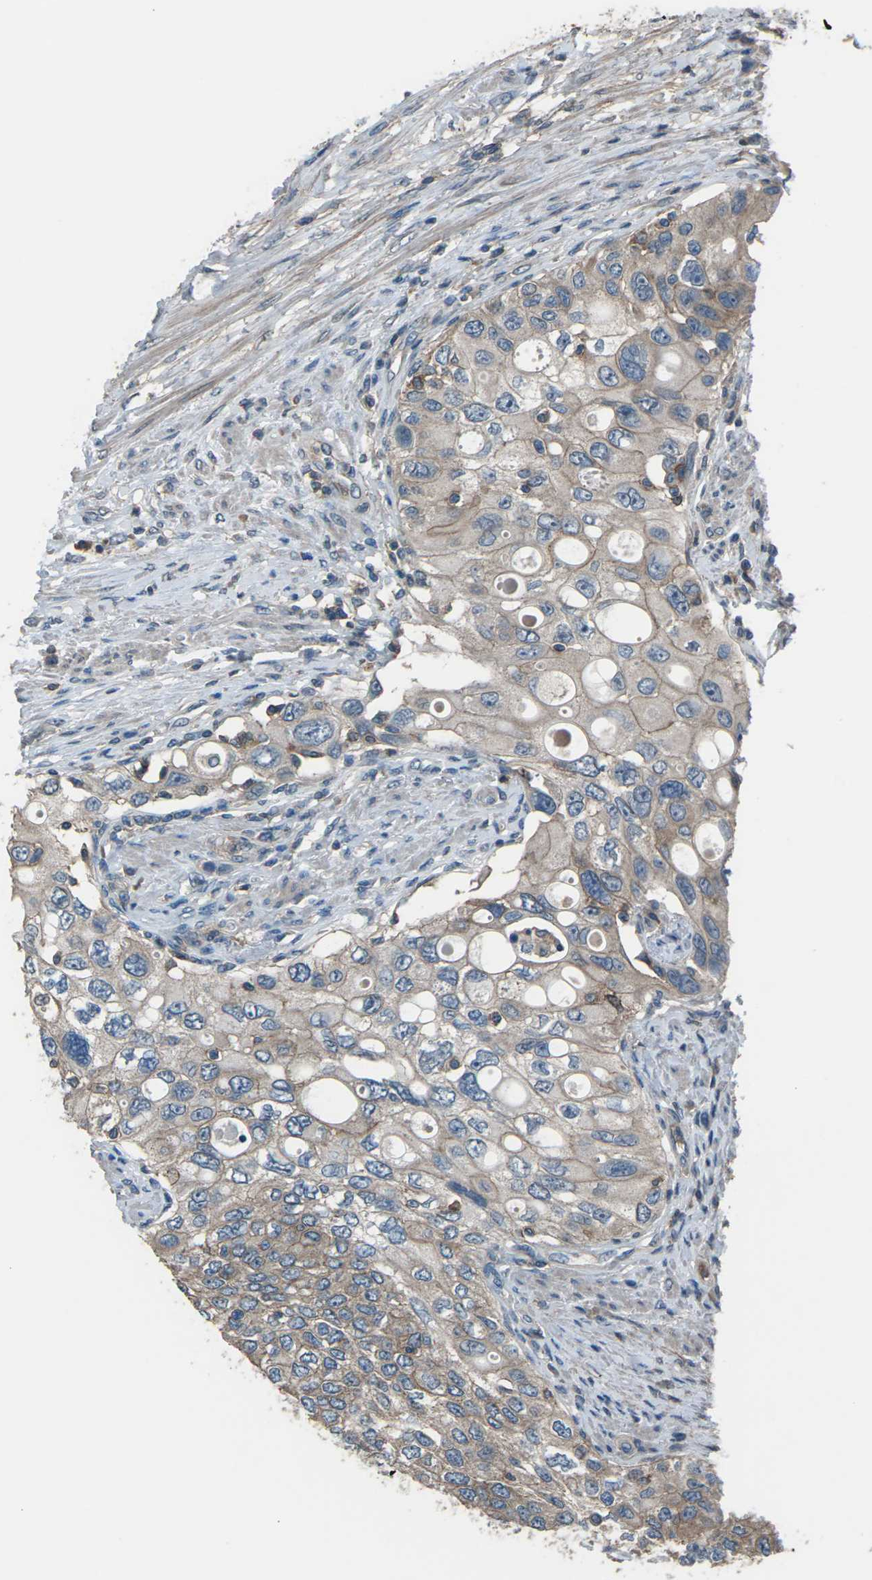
{"staining": {"intensity": "weak", "quantity": ">75%", "location": "cytoplasmic/membranous"}, "tissue": "urothelial cancer", "cell_type": "Tumor cells", "image_type": "cancer", "snomed": [{"axis": "morphology", "description": "Urothelial carcinoma, High grade"}, {"axis": "topography", "description": "Urinary bladder"}], "caption": "Weak cytoplasmic/membranous protein positivity is seen in approximately >75% of tumor cells in high-grade urothelial carcinoma.", "gene": "CMTM4", "patient": {"sex": "female", "age": 56}}